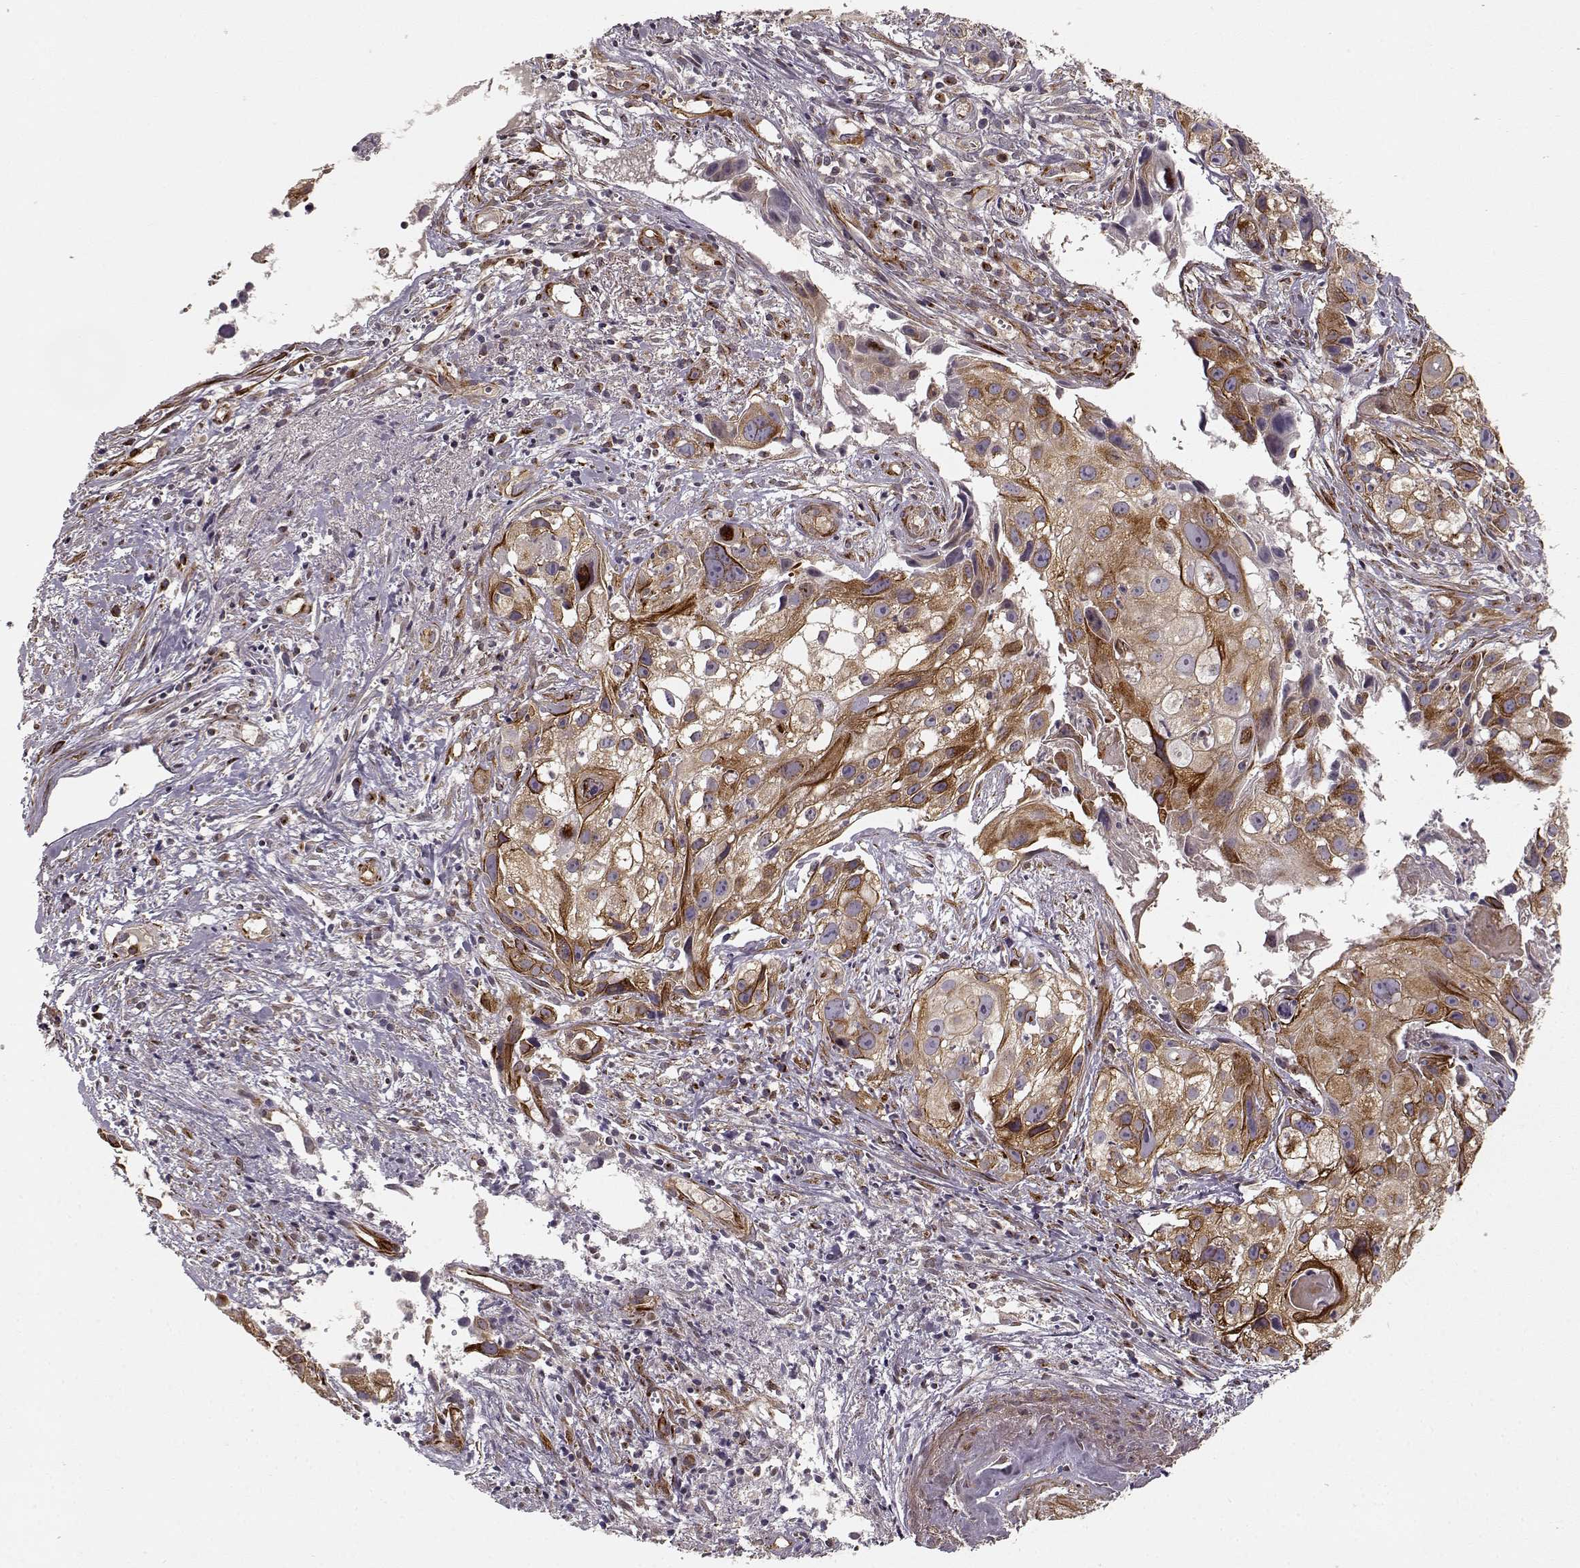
{"staining": {"intensity": "moderate", "quantity": "25%-75%", "location": "cytoplasmic/membranous"}, "tissue": "cervical cancer", "cell_type": "Tumor cells", "image_type": "cancer", "snomed": [{"axis": "morphology", "description": "Squamous cell carcinoma, NOS"}, {"axis": "topography", "description": "Cervix"}], "caption": "IHC histopathology image of human cervical squamous cell carcinoma stained for a protein (brown), which demonstrates medium levels of moderate cytoplasmic/membranous expression in approximately 25%-75% of tumor cells.", "gene": "MTR", "patient": {"sex": "female", "age": 53}}